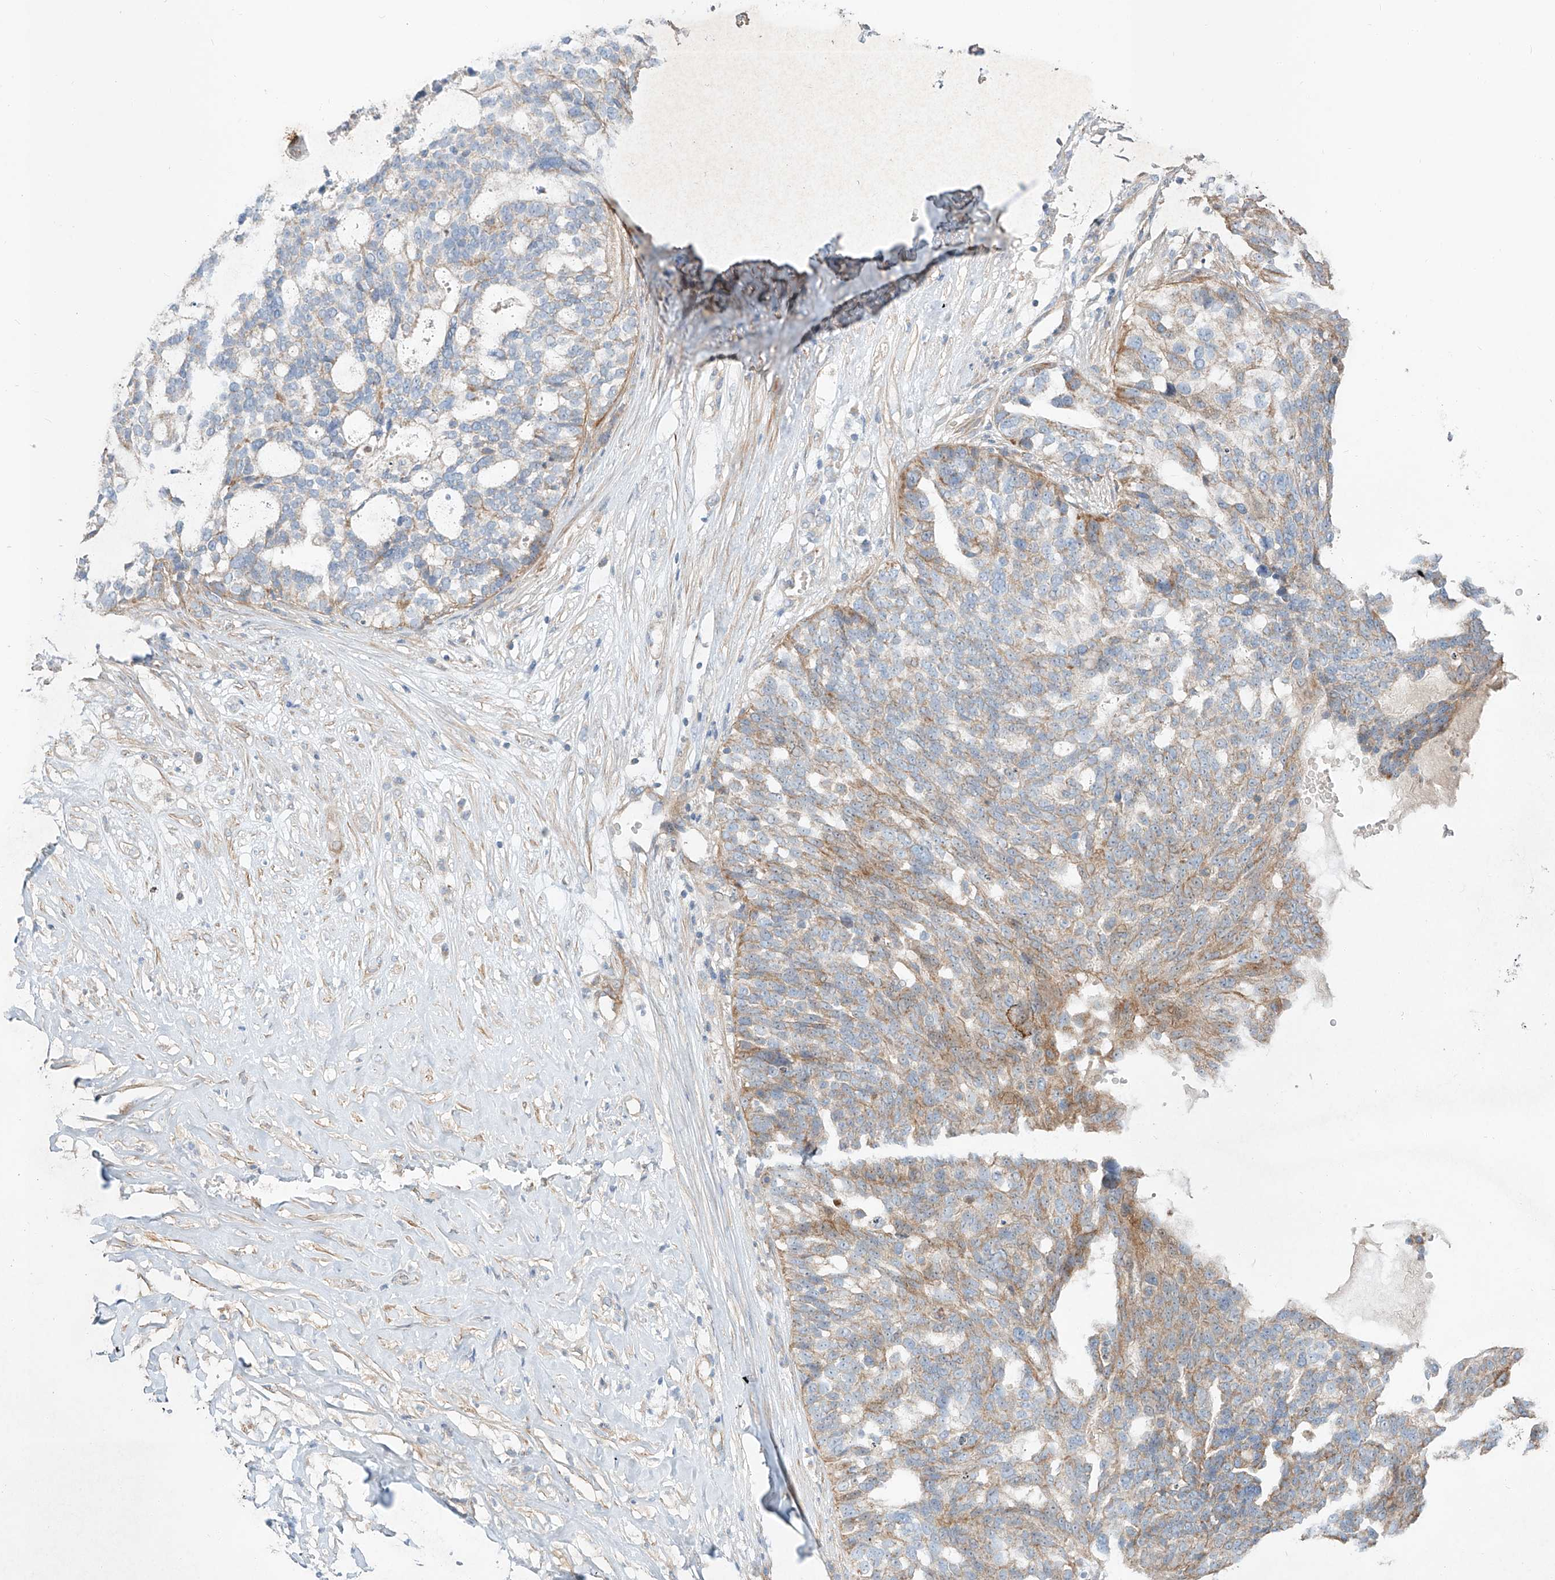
{"staining": {"intensity": "weak", "quantity": "<25%", "location": "cytoplasmic/membranous"}, "tissue": "ovarian cancer", "cell_type": "Tumor cells", "image_type": "cancer", "snomed": [{"axis": "morphology", "description": "Cystadenocarcinoma, serous, NOS"}, {"axis": "topography", "description": "Ovary"}], "caption": "High magnification brightfield microscopy of serous cystadenocarcinoma (ovarian) stained with DAB (3,3'-diaminobenzidine) (brown) and counterstained with hematoxylin (blue): tumor cells show no significant positivity.", "gene": "AJM1", "patient": {"sex": "female", "age": 59}}